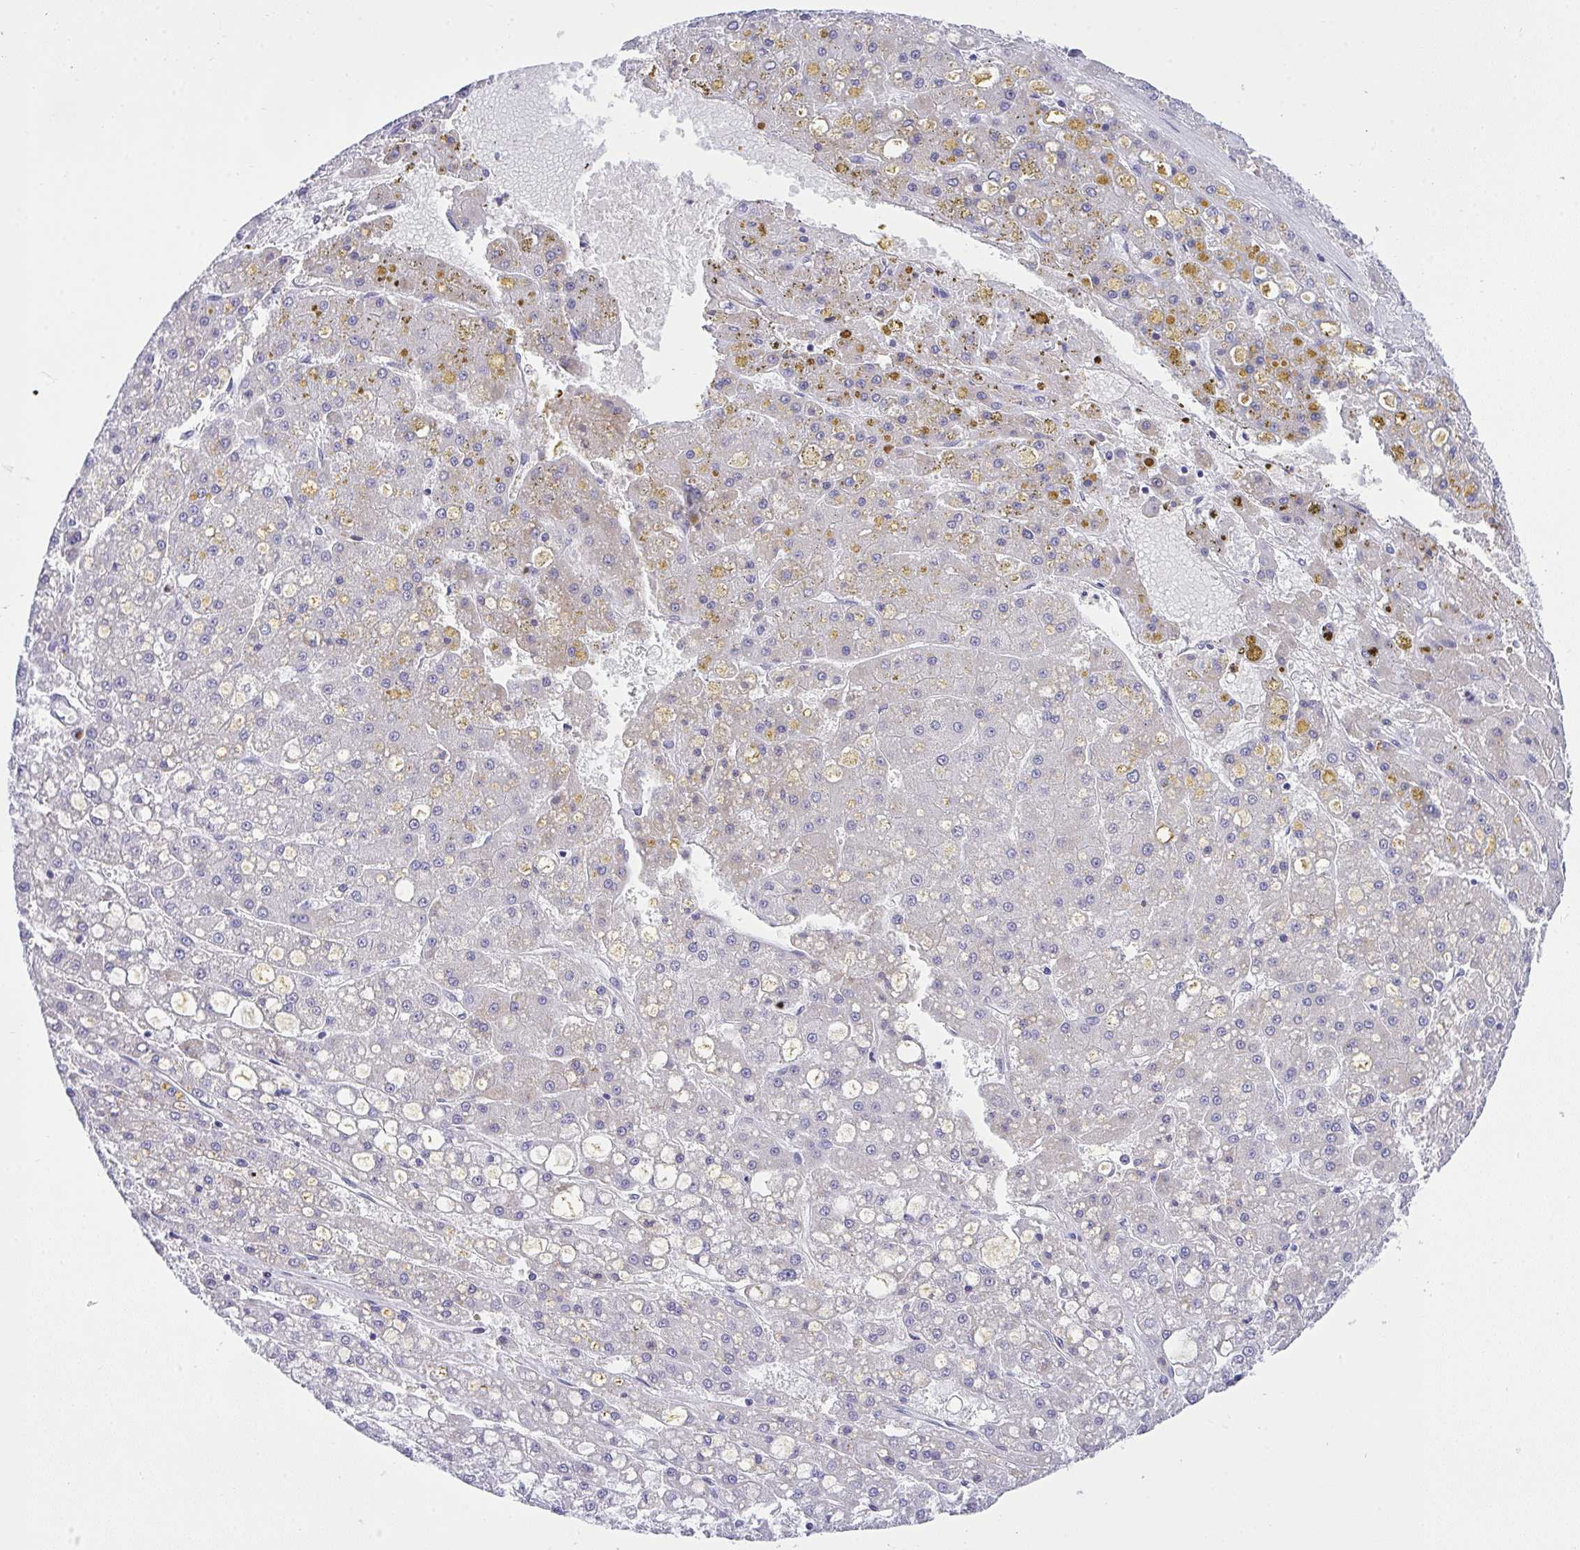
{"staining": {"intensity": "negative", "quantity": "none", "location": "none"}, "tissue": "liver cancer", "cell_type": "Tumor cells", "image_type": "cancer", "snomed": [{"axis": "morphology", "description": "Carcinoma, Hepatocellular, NOS"}, {"axis": "topography", "description": "Liver"}], "caption": "An image of liver hepatocellular carcinoma stained for a protein shows no brown staining in tumor cells.", "gene": "ZNF554", "patient": {"sex": "male", "age": 67}}